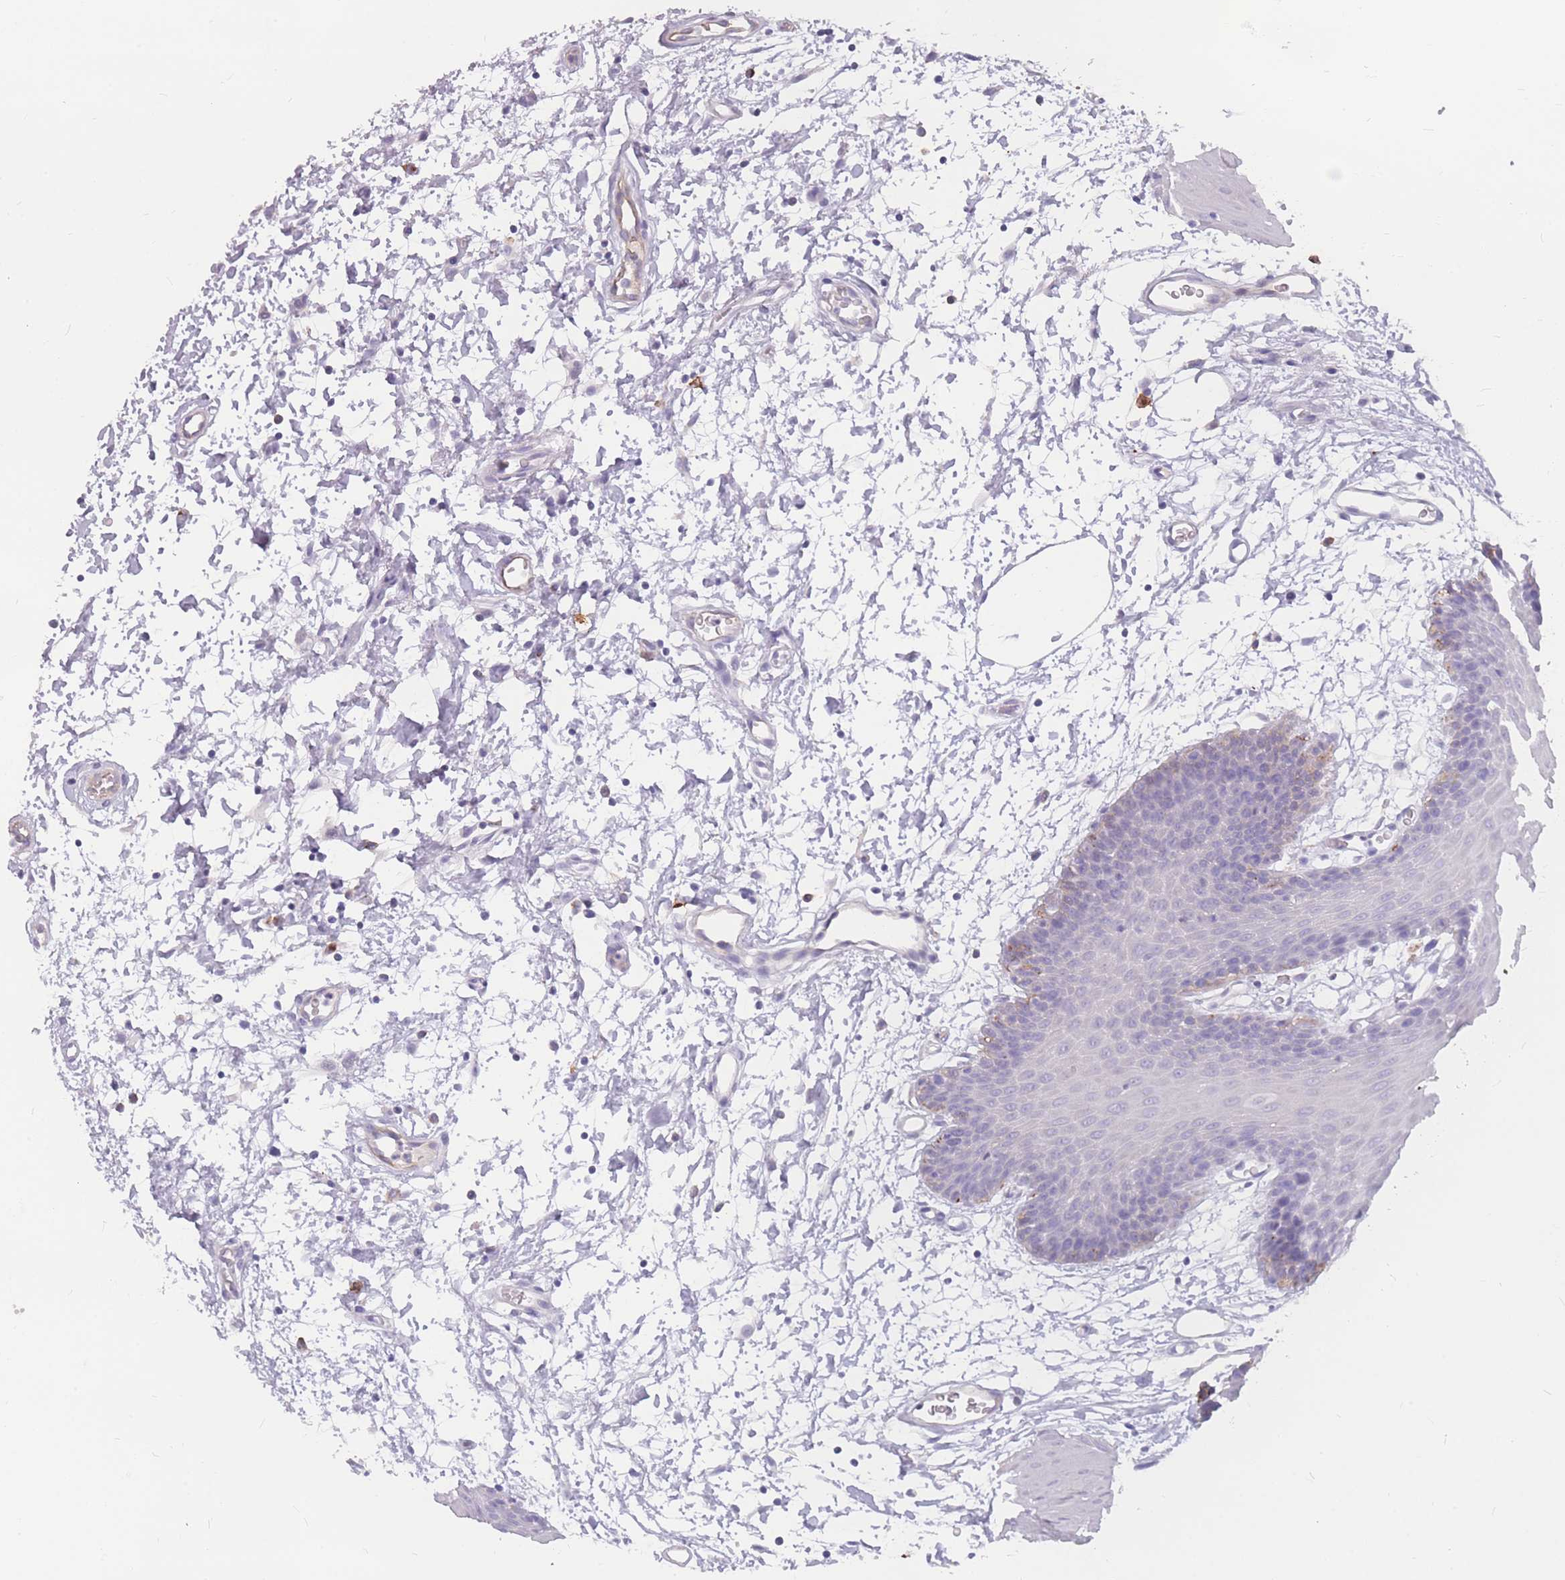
{"staining": {"intensity": "negative", "quantity": "none", "location": "none"}, "tissue": "oral mucosa", "cell_type": "Squamous epithelial cells", "image_type": "normal", "snomed": [{"axis": "morphology", "description": "Normal tissue, NOS"}, {"axis": "topography", "description": "Skeletal muscle"}, {"axis": "topography", "description": "Oral tissue"}, {"axis": "topography", "description": "Salivary gland"}, {"axis": "topography", "description": "Peripheral nerve tissue"}], "caption": "A high-resolution histopathology image shows immunohistochemistry staining of benign oral mucosa, which demonstrates no significant positivity in squamous epithelial cells.", "gene": "GNA11", "patient": {"sex": "male", "age": 54}}